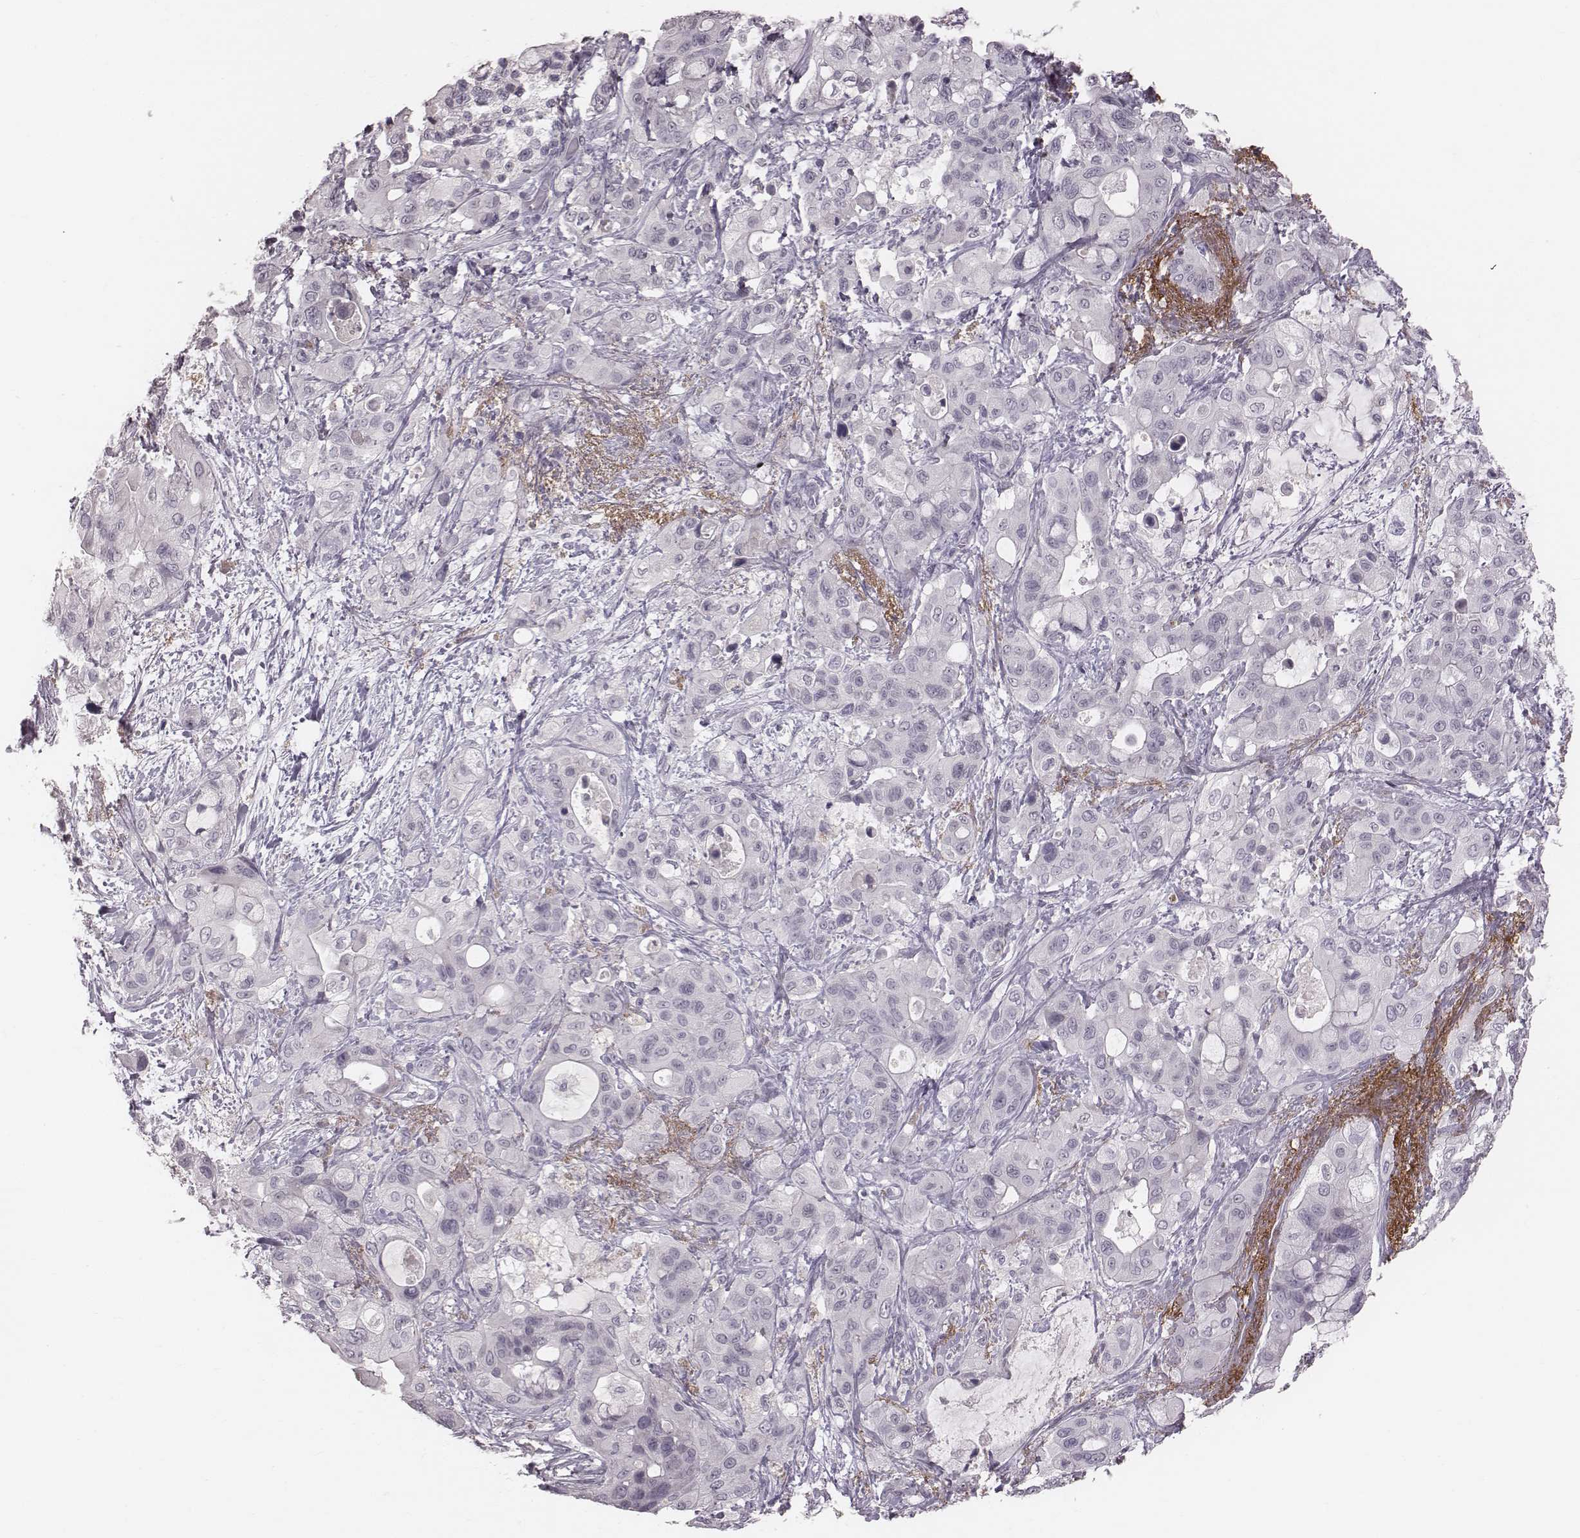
{"staining": {"intensity": "negative", "quantity": "none", "location": "none"}, "tissue": "pancreatic cancer", "cell_type": "Tumor cells", "image_type": "cancer", "snomed": [{"axis": "morphology", "description": "Adenocarcinoma, NOS"}, {"axis": "topography", "description": "Pancreas"}], "caption": "Image shows no protein expression in tumor cells of pancreatic cancer tissue.", "gene": "CFTR", "patient": {"sex": "male", "age": 71}}